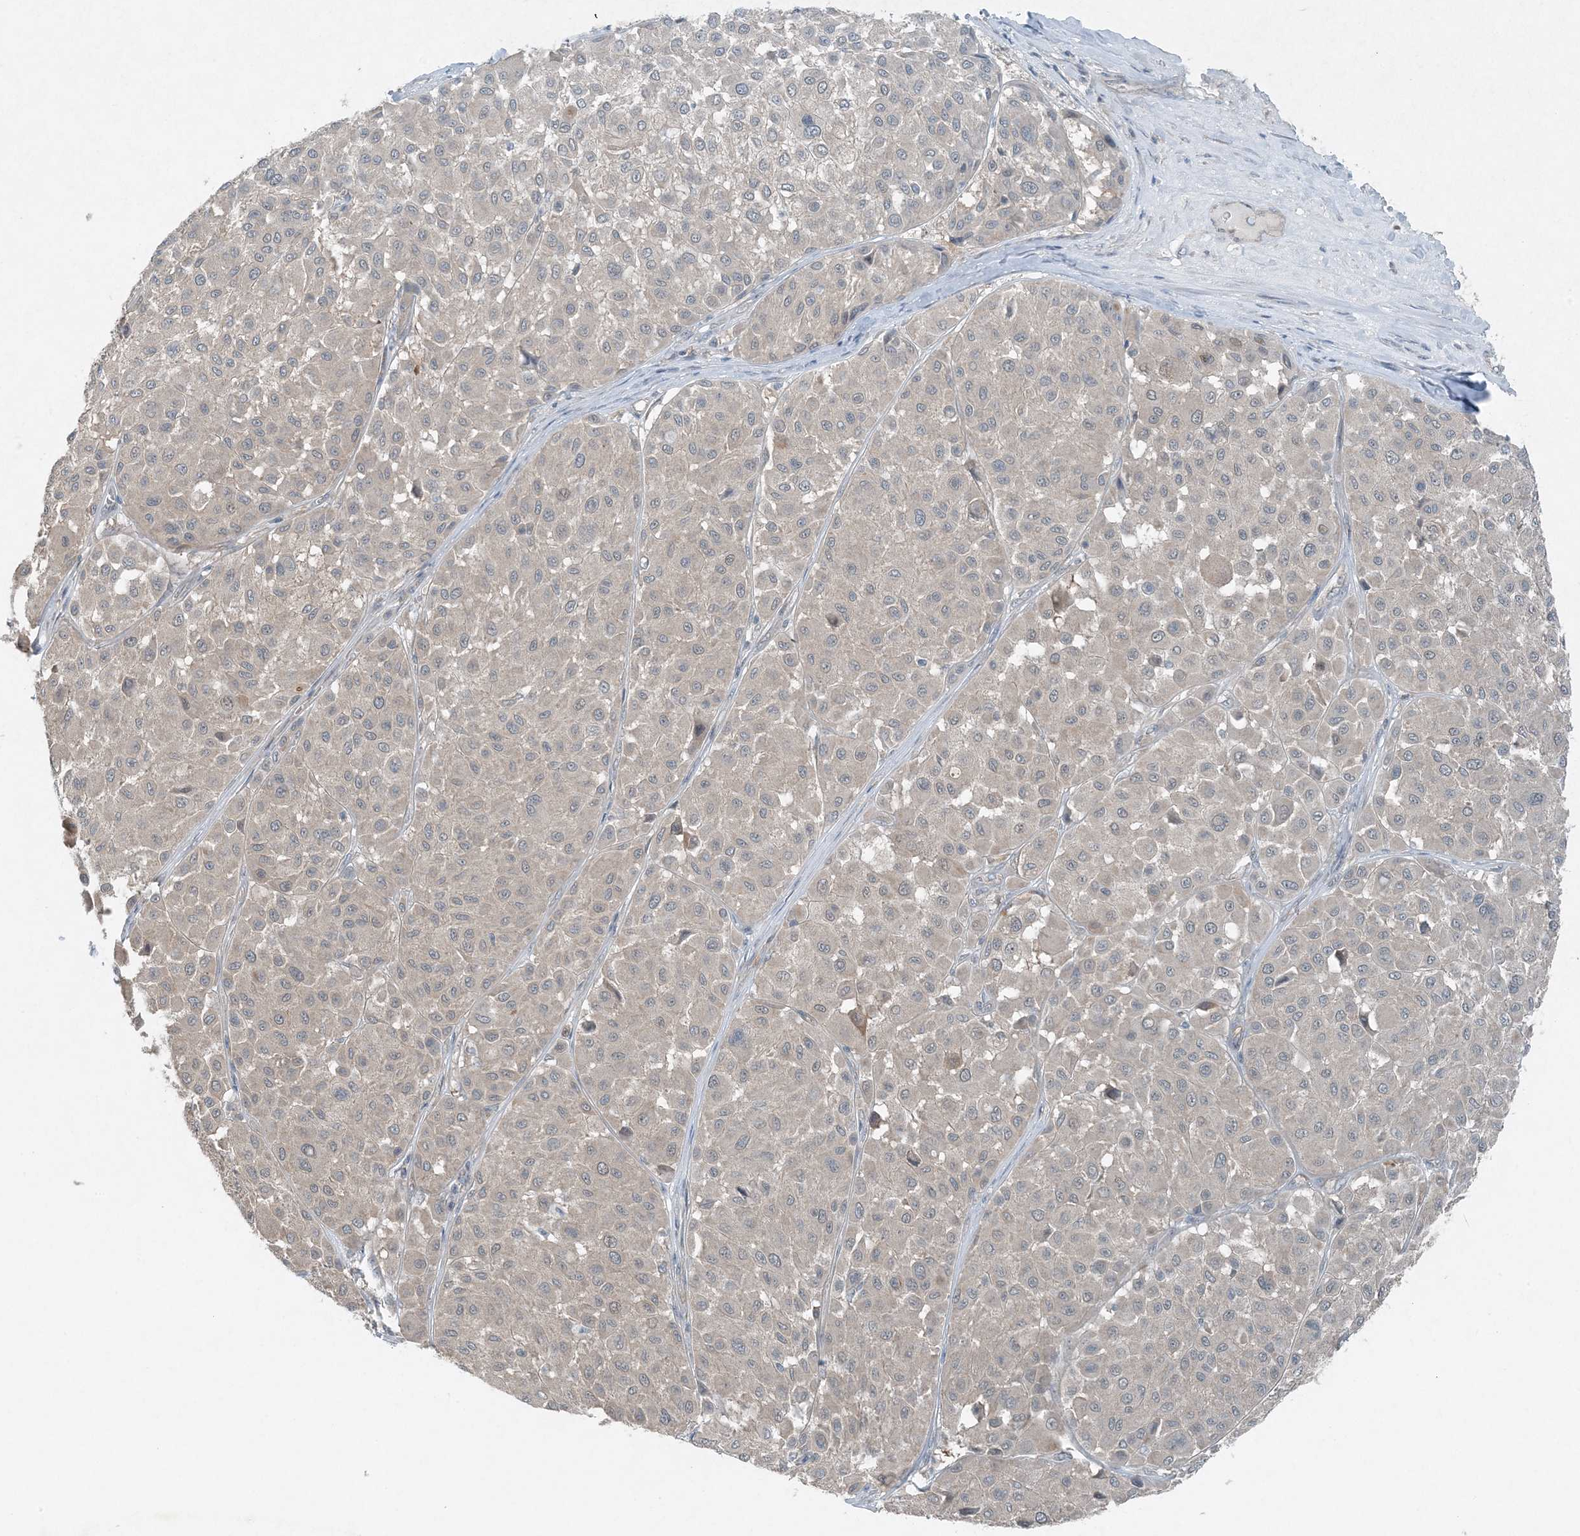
{"staining": {"intensity": "negative", "quantity": "none", "location": "none"}, "tissue": "melanoma", "cell_type": "Tumor cells", "image_type": "cancer", "snomed": [{"axis": "morphology", "description": "Malignant melanoma, Metastatic site"}, {"axis": "topography", "description": "Soft tissue"}], "caption": "Immunohistochemistry of melanoma shows no positivity in tumor cells. (Brightfield microscopy of DAB (3,3'-diaminobenzidine) immunohistochemistry at high magnification).", "gene": "MITD1", "patient": {"sex": "male", "age": 41}}